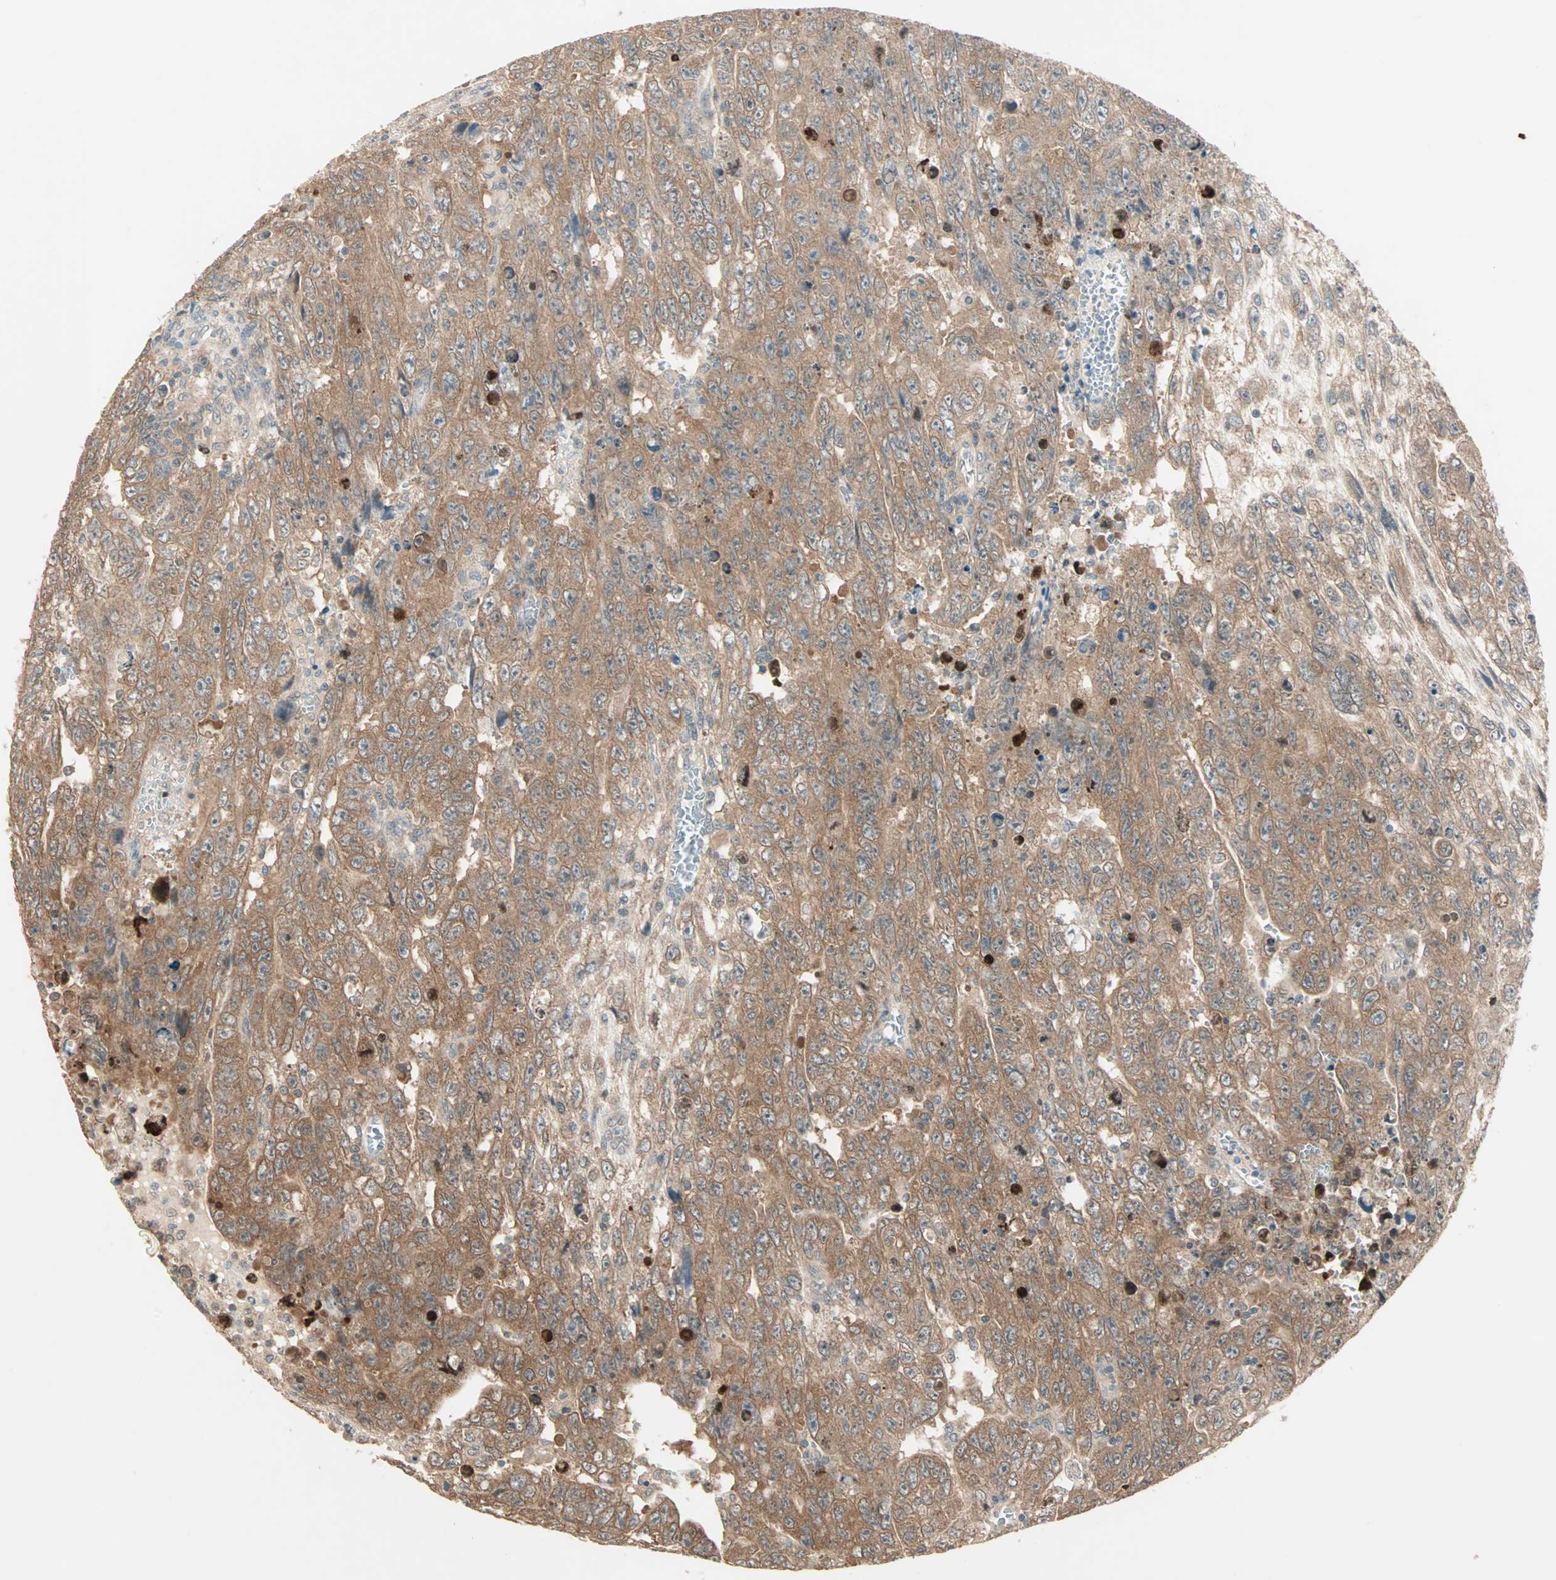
{"staining": {"intensity": "moderate", "quantity": ">75%", "location": "cytoplasmic/membranous"}, "tissue": "testis cancer", "cell_type": "Tumor cells", "image_type": "cancer", "snomed": [{"axis": "morphology", "description": "Carcinoma, Embryonal, NOS"}, {"axis": "topography", "description": "Testis"}], "caption": "Testis cancer (embryonal carcinoma) stained for a protein (brown) shows moderate cytoplasmic/membranous positive expression in about >75% of tumor cells.", "gene": "TTF2", "patient": {"sex": "male", "age": 28}}